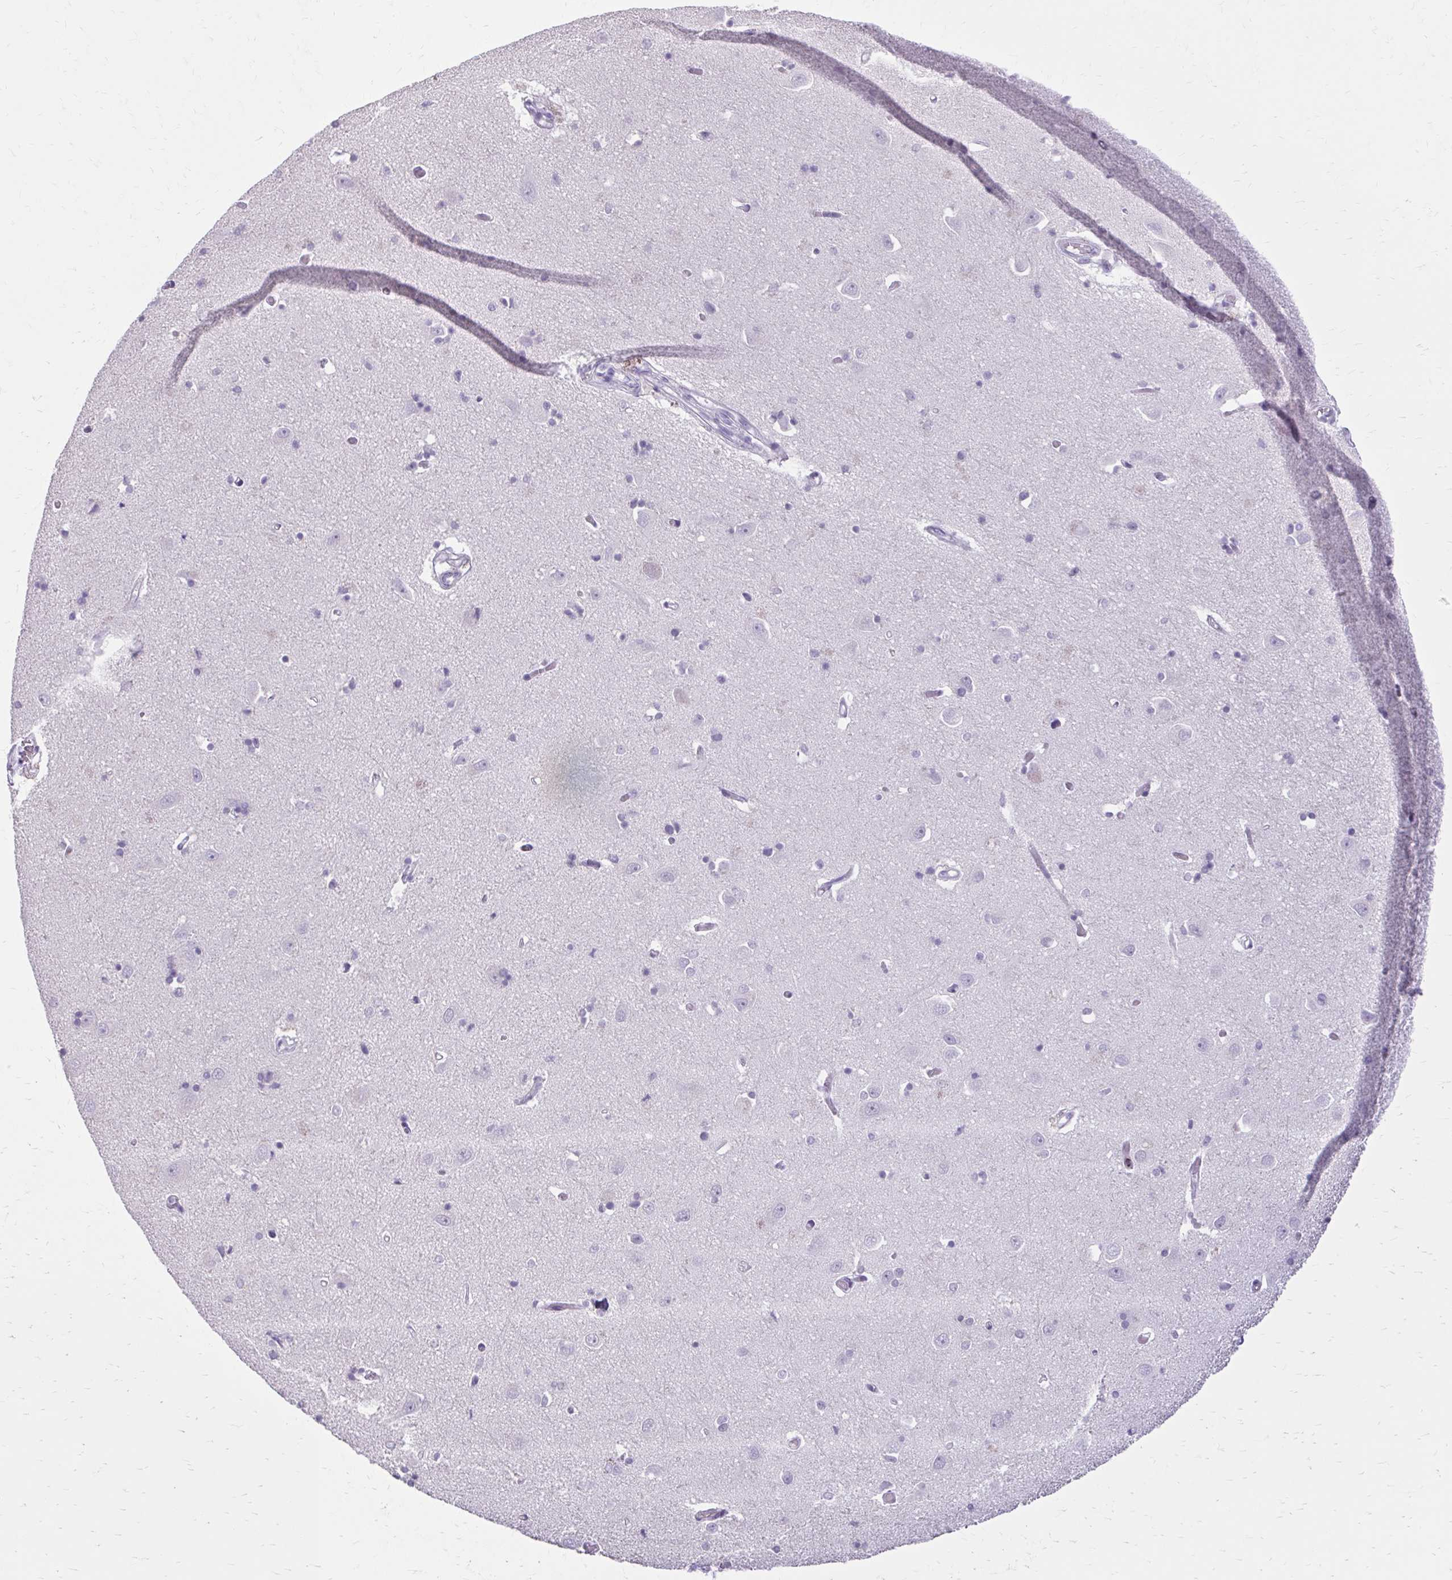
{"staining": {"intensity": "negative", "quantity": "none", "location": "none"}, "tissue": "caudate", "cell_type": "Glial cells", "image_type": "normal", "snomed": [{"axis": "morphology", "description": "Normal tissue, NOS"}, {"axis": "topography", "description": "Lateral ventricle wall"}, {"axis": "topography", "description": "Hippocampus"}], "caption": "This is a photomicrograph of immunohistochemistry (IHC) staining of unremarkable caudate, which shows no expression in glial cells. (DAB IHC, high magnification).", "gene": "OR4B1", "patient": {"sex": "female", "age": 63}}